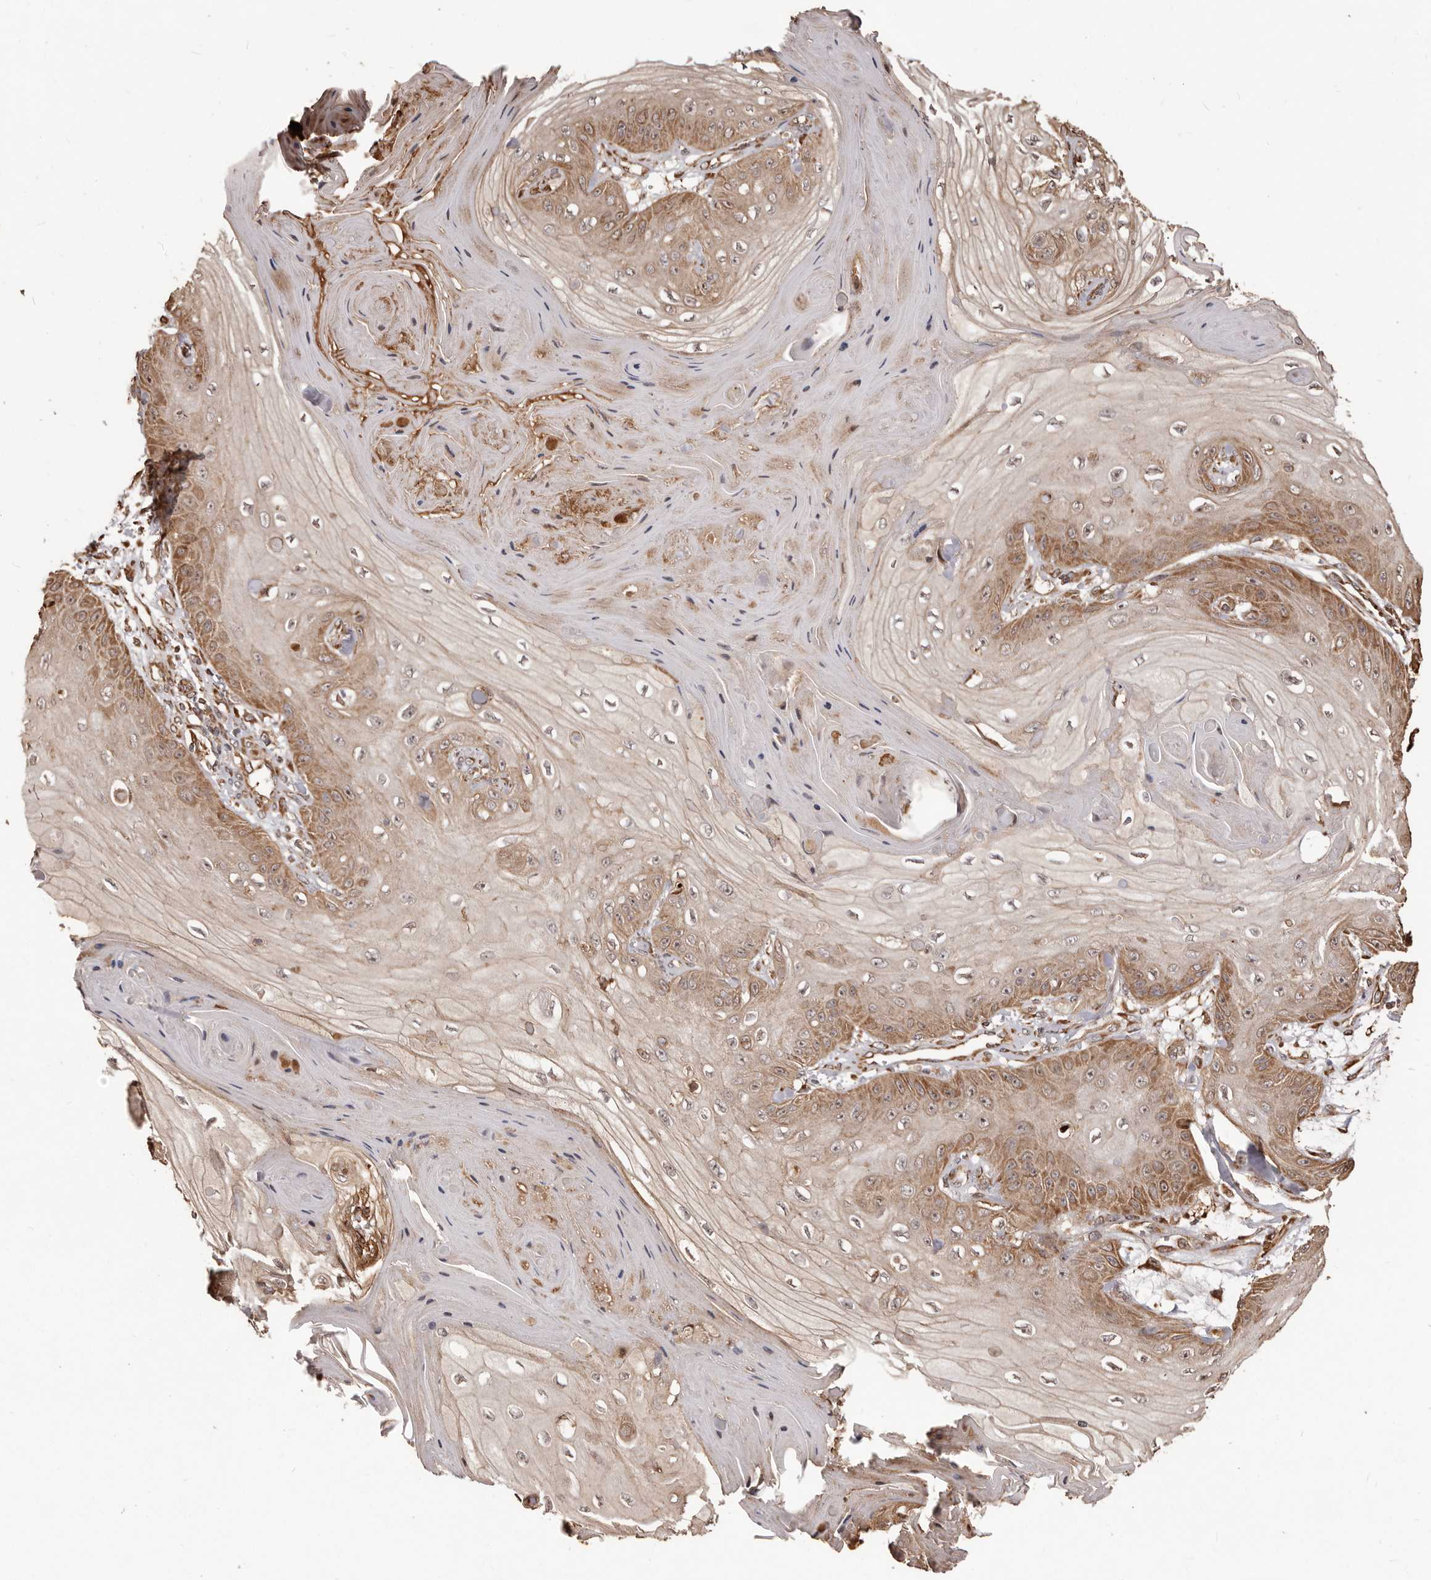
{"staining": {"intensity": "moderate", "quantity": "25%-75%", "location": "cytoplasmic/membranous"}, "tissue": "skin cancer", "cell_type": "Tumor cells", "image_type": "cancer", "snomed": [{"axis": "morphology", "description": "Squamous cell carcinoma, NOS"}, {"axis": "topography", "description": "Skin"}], "caption": "Immunohistochemical staining of human skin cancer exhibits moderate cytoplasmic/membranous protein positivity in about 25%-75% of tumor cells.", "gene": "MTO1", "patient": {"sex": "male", "age": 74}}